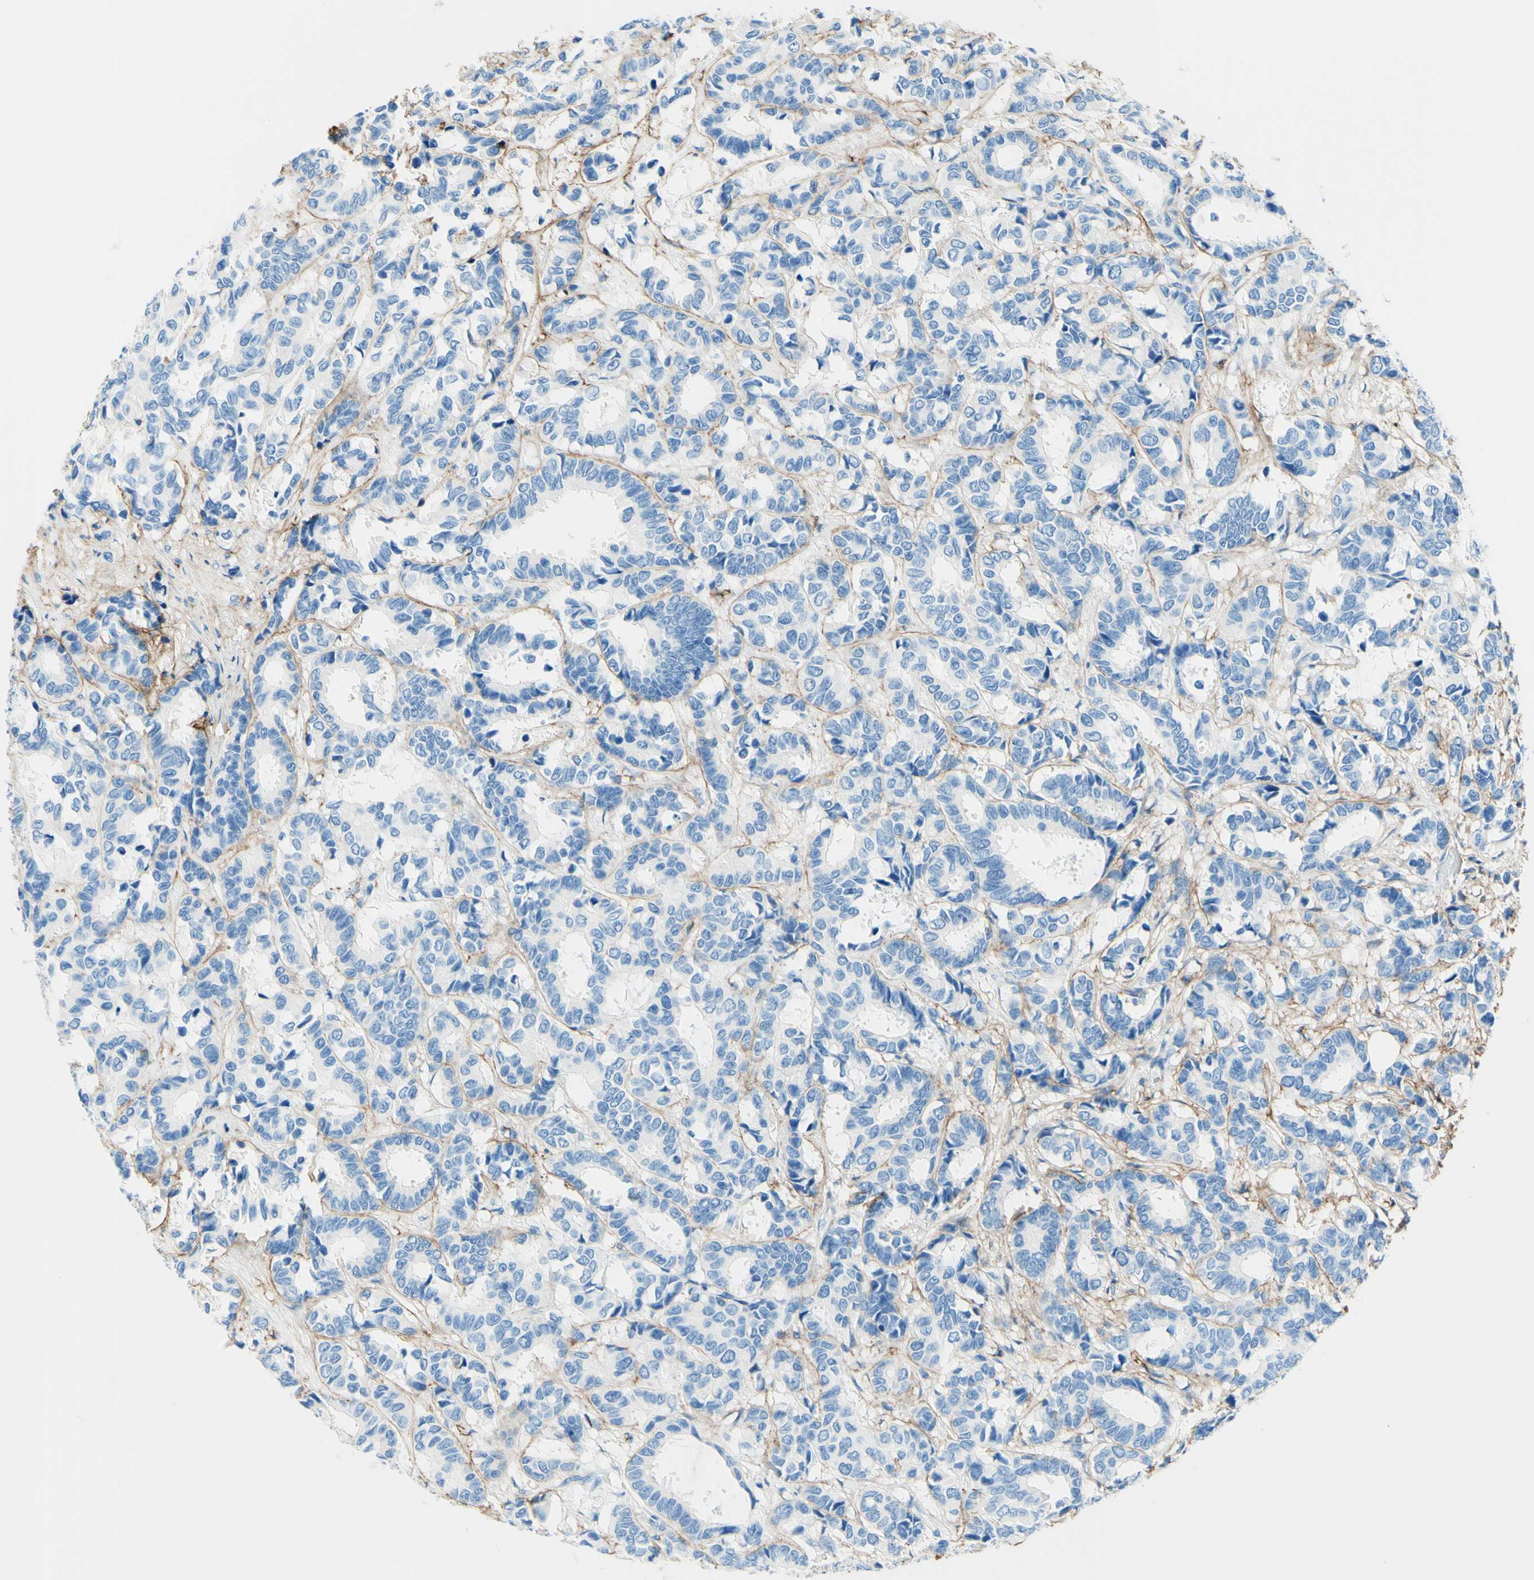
{"staining": {"intensity": "negative", "quantity": "none", "location": "none"}, "tissue": "breast cancer", "cell_type": "Tumor cells", "image_type": "cancer", "snomed": [{"axis": "morphology", "description": "Duct carcinoma"}, {"axis": "topography", "description": "Breast"}], "caption": "The histopathology image exhibits no staining of tumor cells in breast infiltrating ductal carcinoma.", "gene": "MFAP5", "patient": {"sex": "female", "age": 87}}